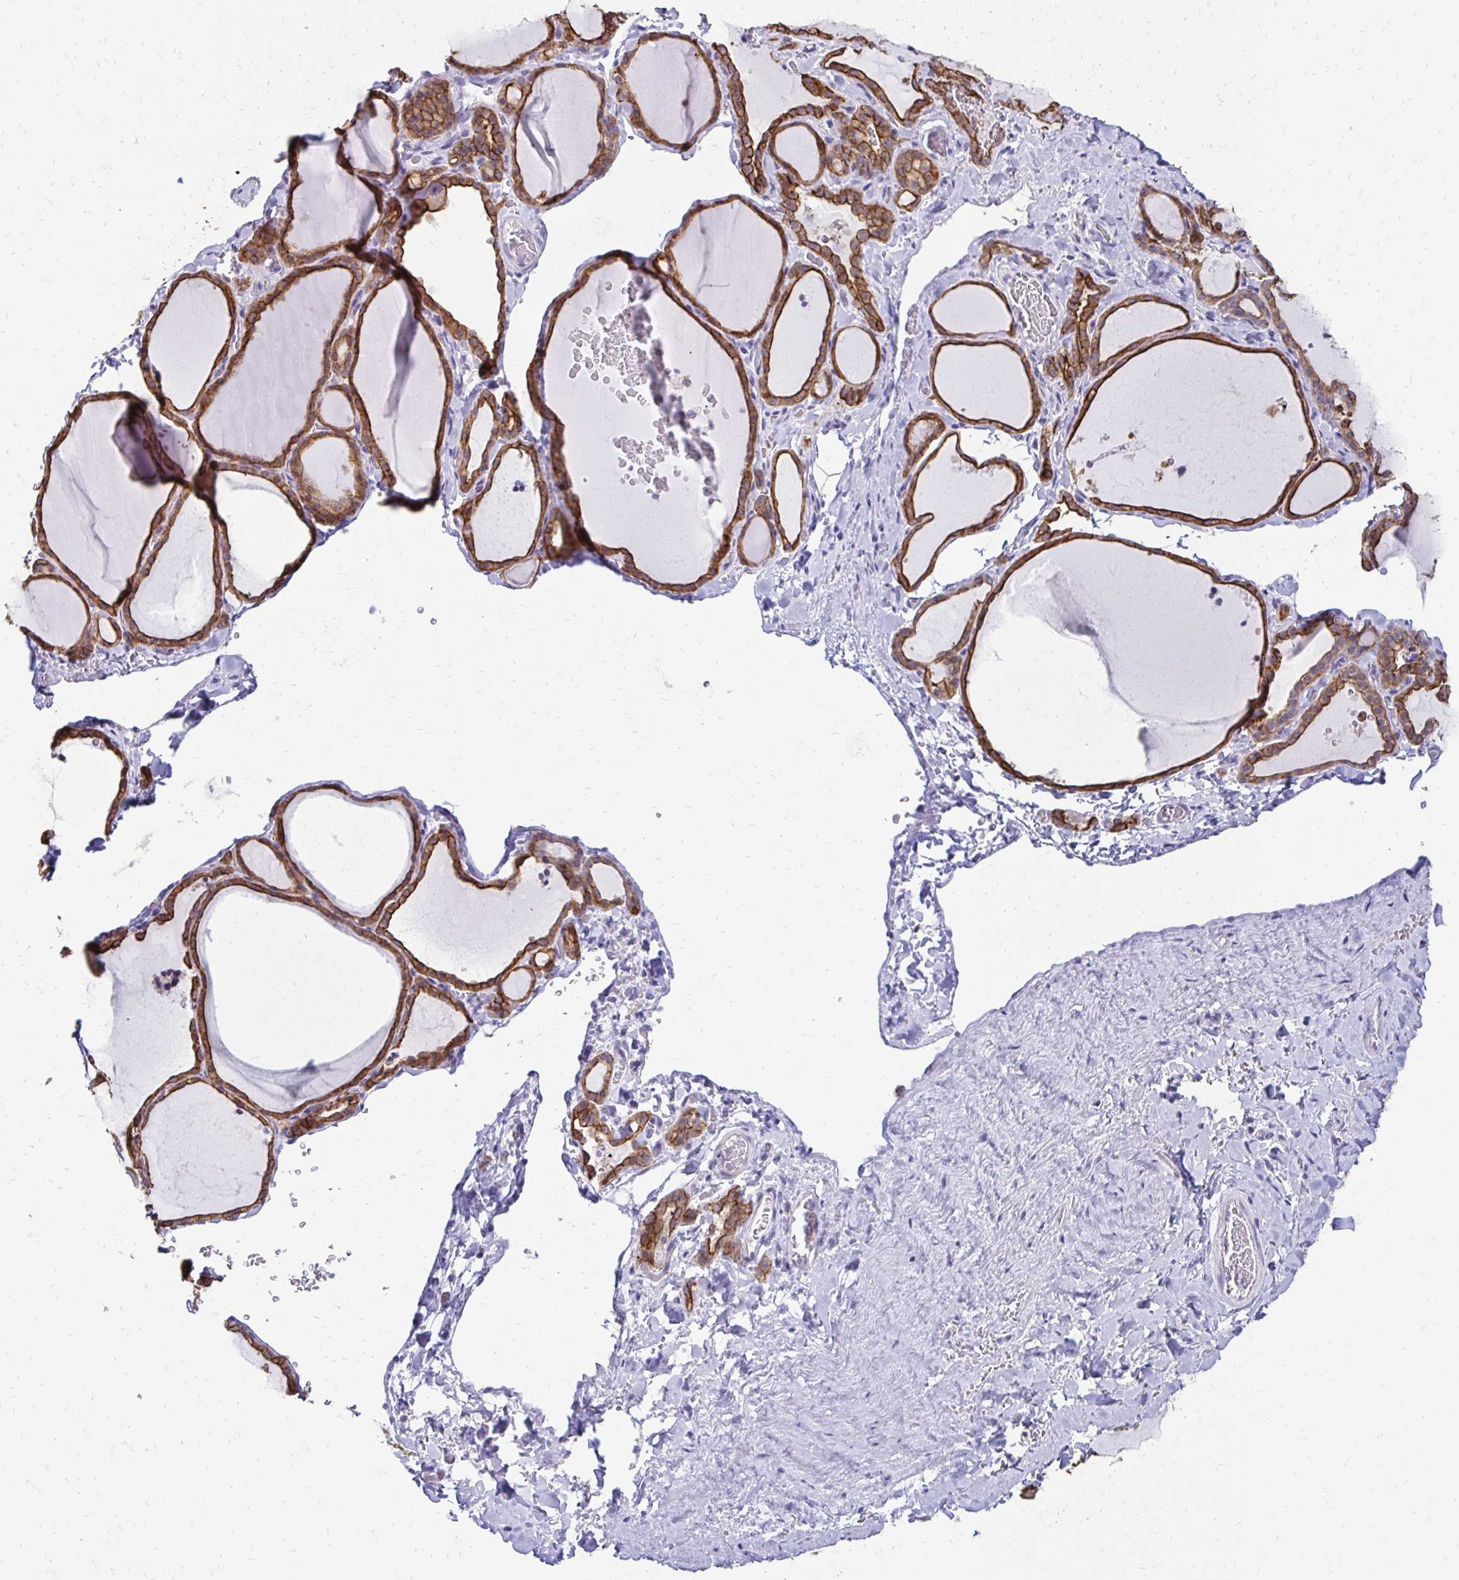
{"staining": {"intensity": "strong", "quantity": ">75%", "location": "cytoplasmic/membranous"}, "tissue": "thyroid gland", "cell_type": "Glandular cells", "image_type": "normal", "snomed": [{"axis": "morphology", "description": "Normal tissue, NOS"}, {"axis": "topography", "description": "Thyroid gland"}], "caption": "The photomicrograph displays staining of normal thyroid gland, revealing strong cytoplasmic/membranous protein expression (brown color) within glandular cells.", "gene": "C1QTNF2", "patient": {"sex": "female", "age": 22}}